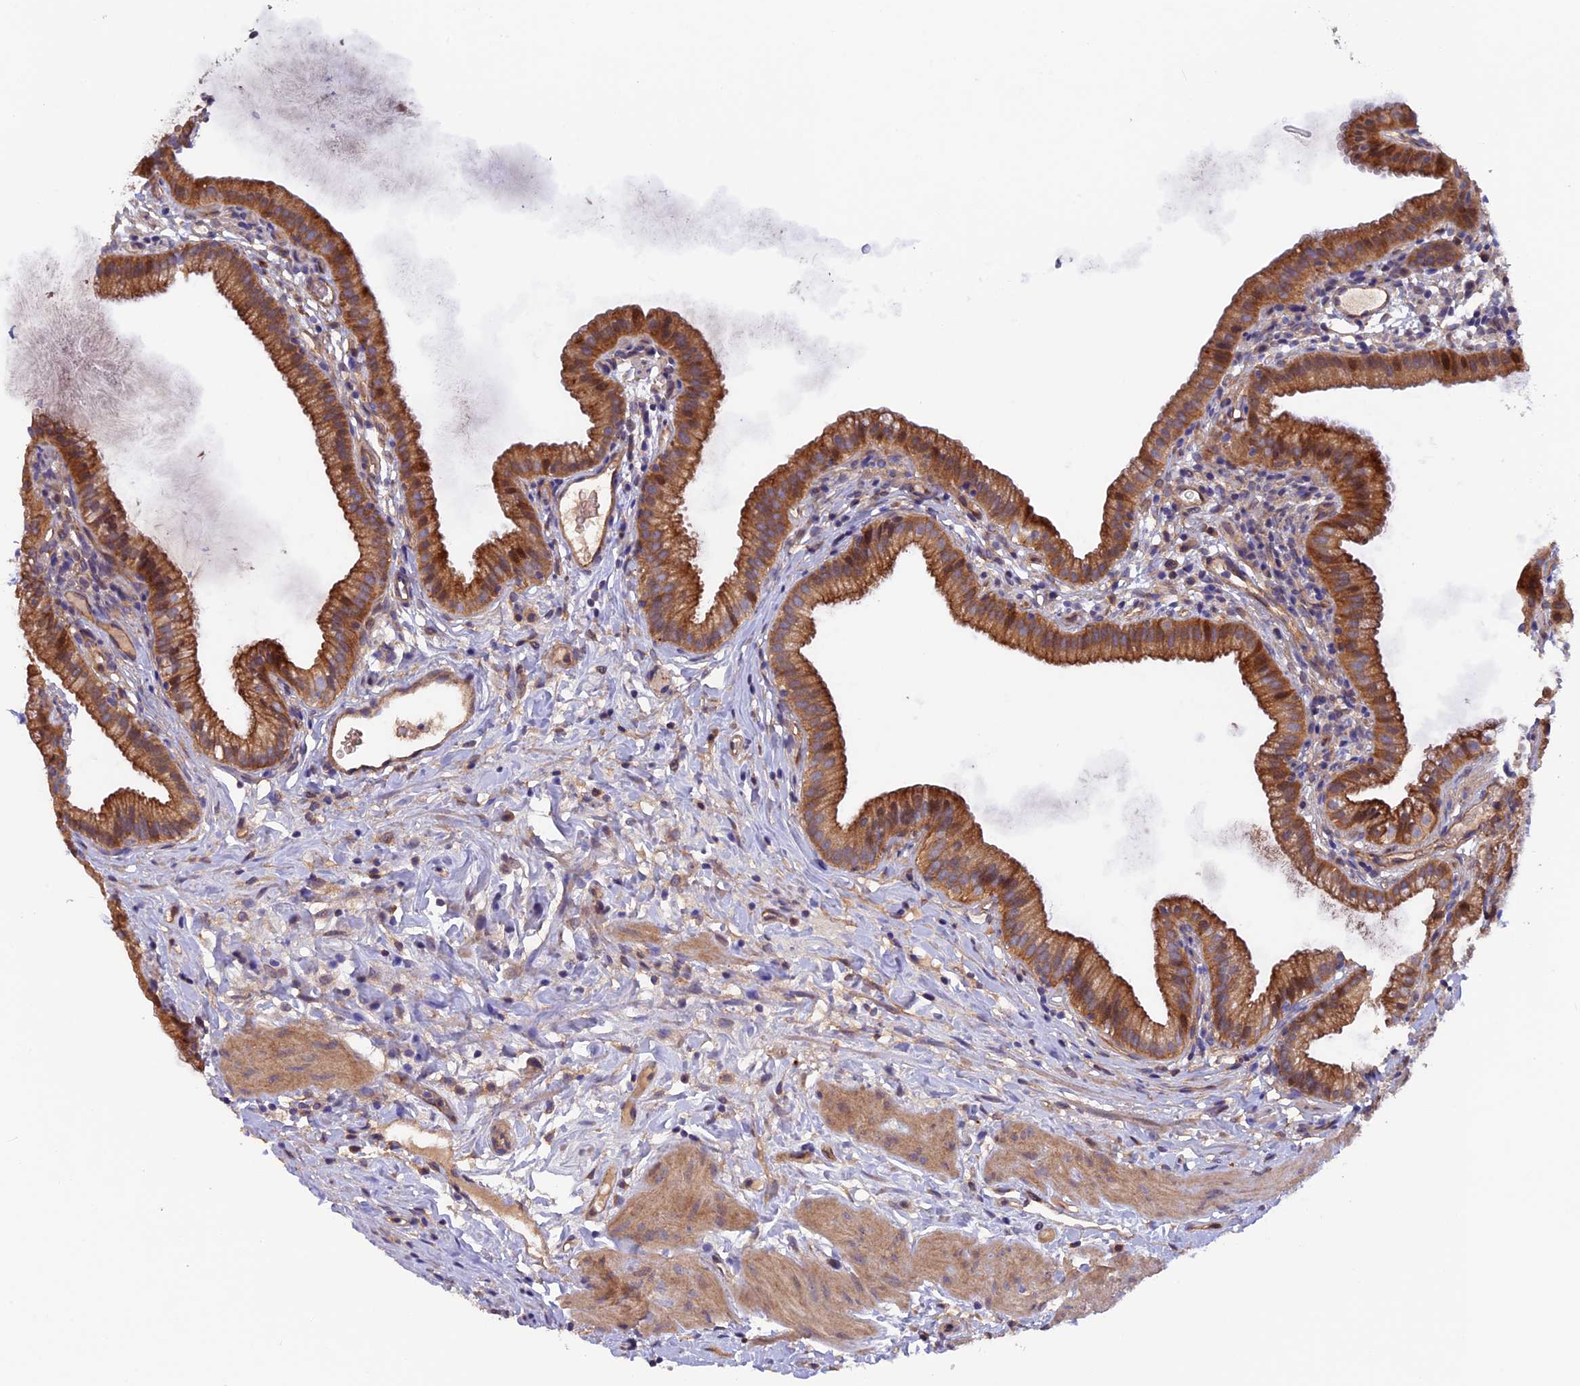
{"staining": {"intensity": "moderate", "quantity": ">75%", "location": "cytoplasmic/membranous"}, "tissue": "gallbladder", "cell_type": "Glandular cells", "image_type": "normal", "snomed": [{"axis": "morphology", "description": "Normal tissue, NOS"}, {"axis": "topography", "description": "Gallbladder"}], "caption": "A high-resolution image shows immunohistochemistry staining of benign gallbladder, which exhibits moderate cytoplasmic/membranous staining in about >75% of glandular cells.", "gene": "DUS3L", "patient": {"sex": "female", "age": 46}}